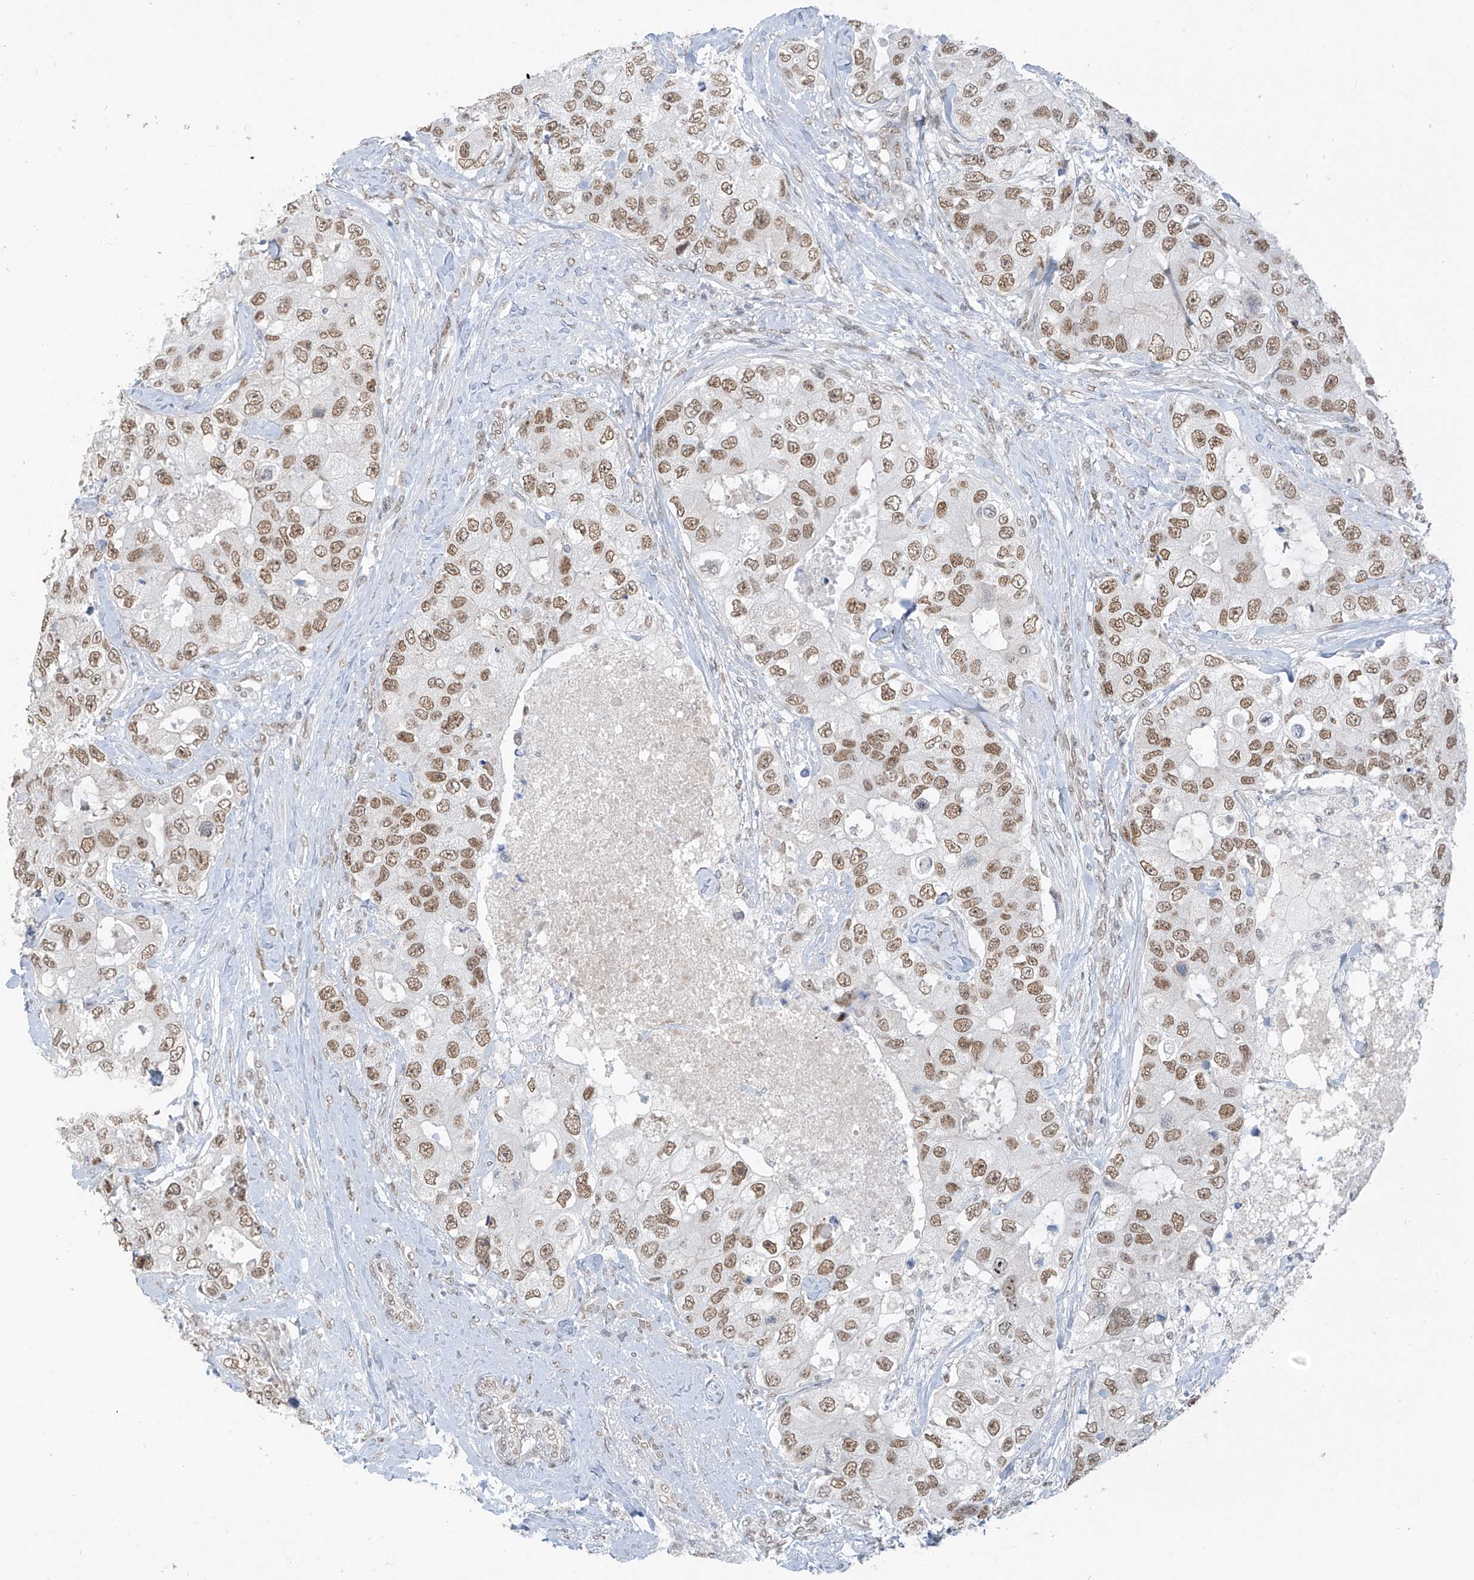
{"staining": {"intensity": "moderate", "quantity": ">75%", "location": "nuclear"}, "tissue": "breast cancer", "cell_type": "Tumor cells", "image_type": "cancer", "snomed": [{"axis": "morphology", "description": "Duct carcinoma"}, {"axis": "topography", "description": "Breast"}], "caption": "Brown immunohistochemical staining in breast intraductal carcinoma reveals moderate nuclear positivity in approximately >75% of tumor cells.", "gene": "MCM9", "patient": {"sex": "female", "age": 62}}